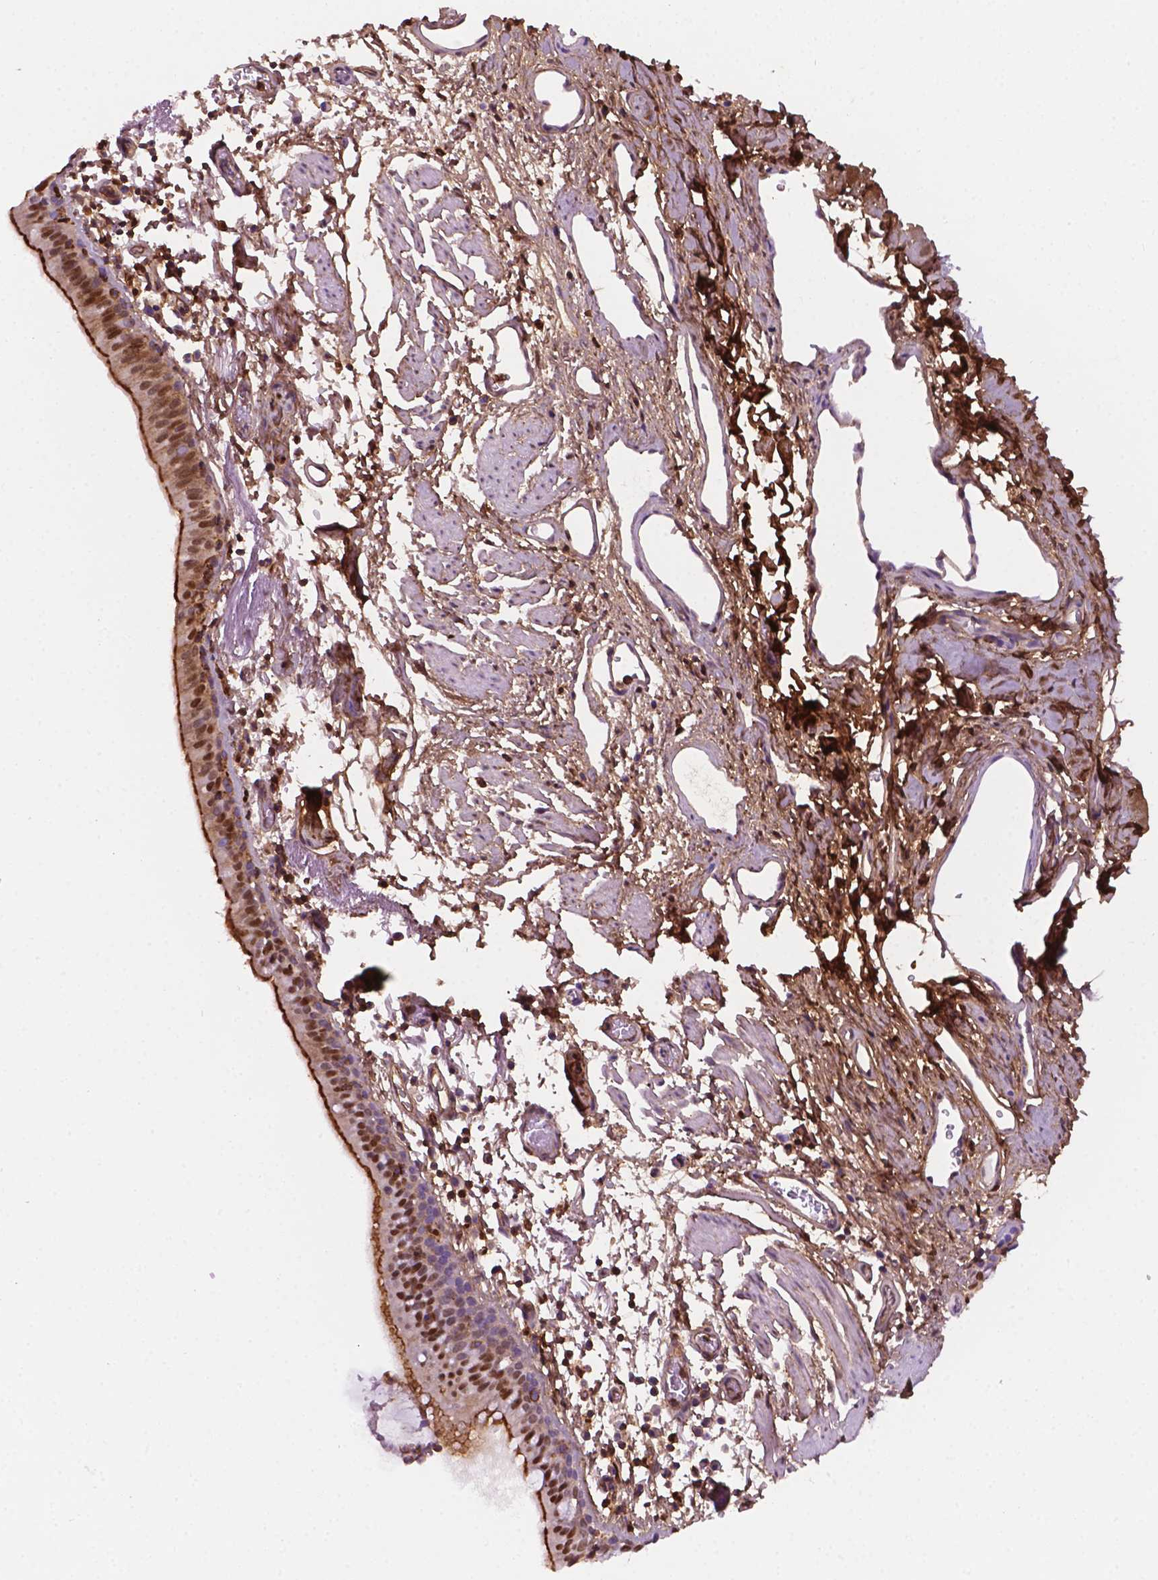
{"staining": {"intensity": "moderate", "quantity": ">75%", "location": "cytoplasmic/membranous,nuclear"}, "tissue": "bronchus", "cell_type": "Respiratory epithelial cells", "image_type": "normal", "snomed": [{"axis": "morphology", "description": "Normal tissue, NOS"}, {"axis": "morphology", "description": "Adenocarcinoma, NOS"}, {"axis": "topography", "description": "Bronchus"}], "caption": "Immunohistochemistry of benign bronchus reveals medium levels of moderate cytoplasmic/membranous,nuclear expression in approximately >75% of respiratory epithelial cells. (Brightfield microscopy of DAB IHC at high magnification).", "gene": "DCN", "patient": {"sex": "male", "age": 68}}